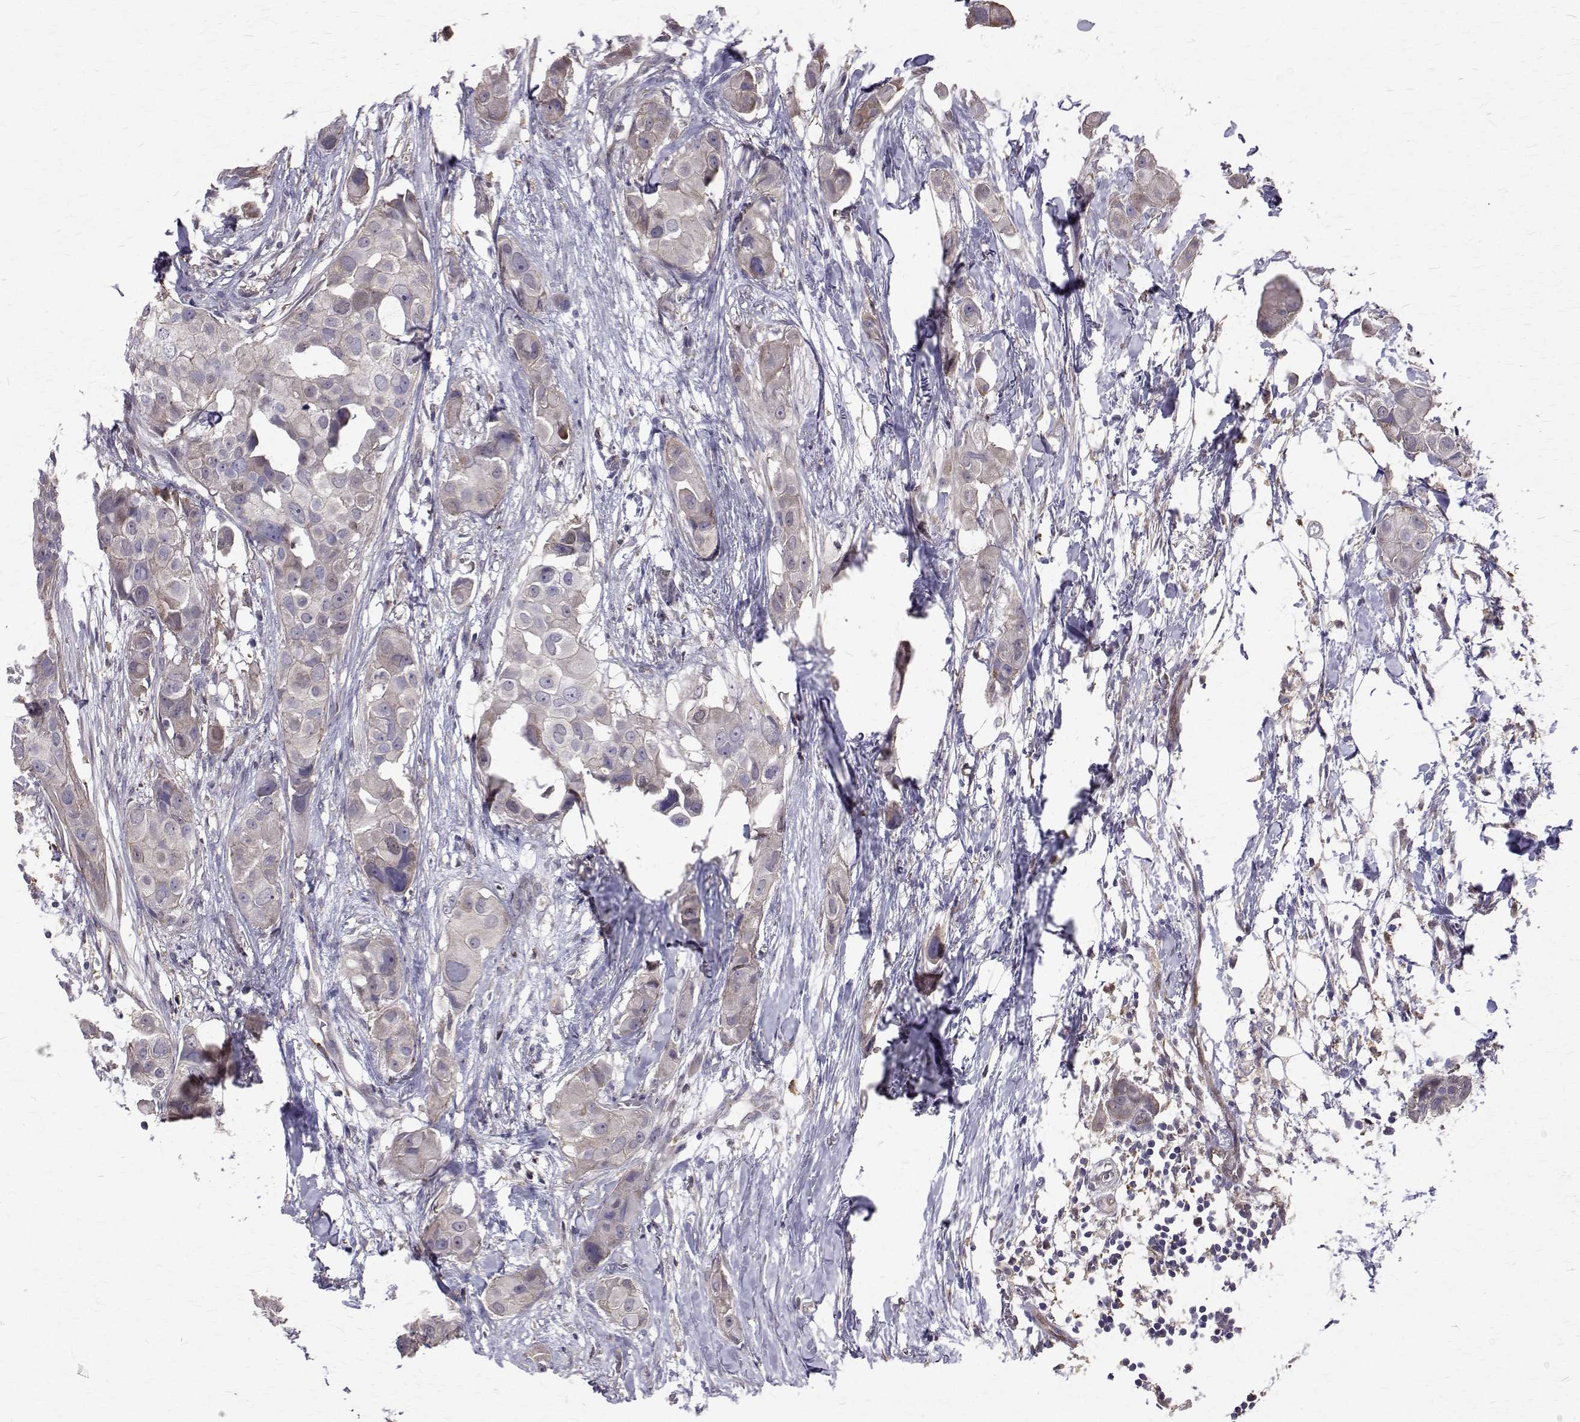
{"staining": {"intensity": "weak", "quantity": "<25%", "location": "cytoplasmic/membranous"}, "tissue": "breast cancer", "cell_type": "Tumor cells", "image_type": "cancer", "snomed": [{"axis": "morphology", "description": "Duct carcinoma"}, {"axis": "topography", "description": "Breast"}], "caption": "IHC photomicrograph of neoplastic tissue: human infiltrating ductal carcinoma (breast) stained with DAB demonstrates no significant protein positivity in tumor cells.", "gene": "CCDC89", "patient": {"sex": "female", "age": 38}}